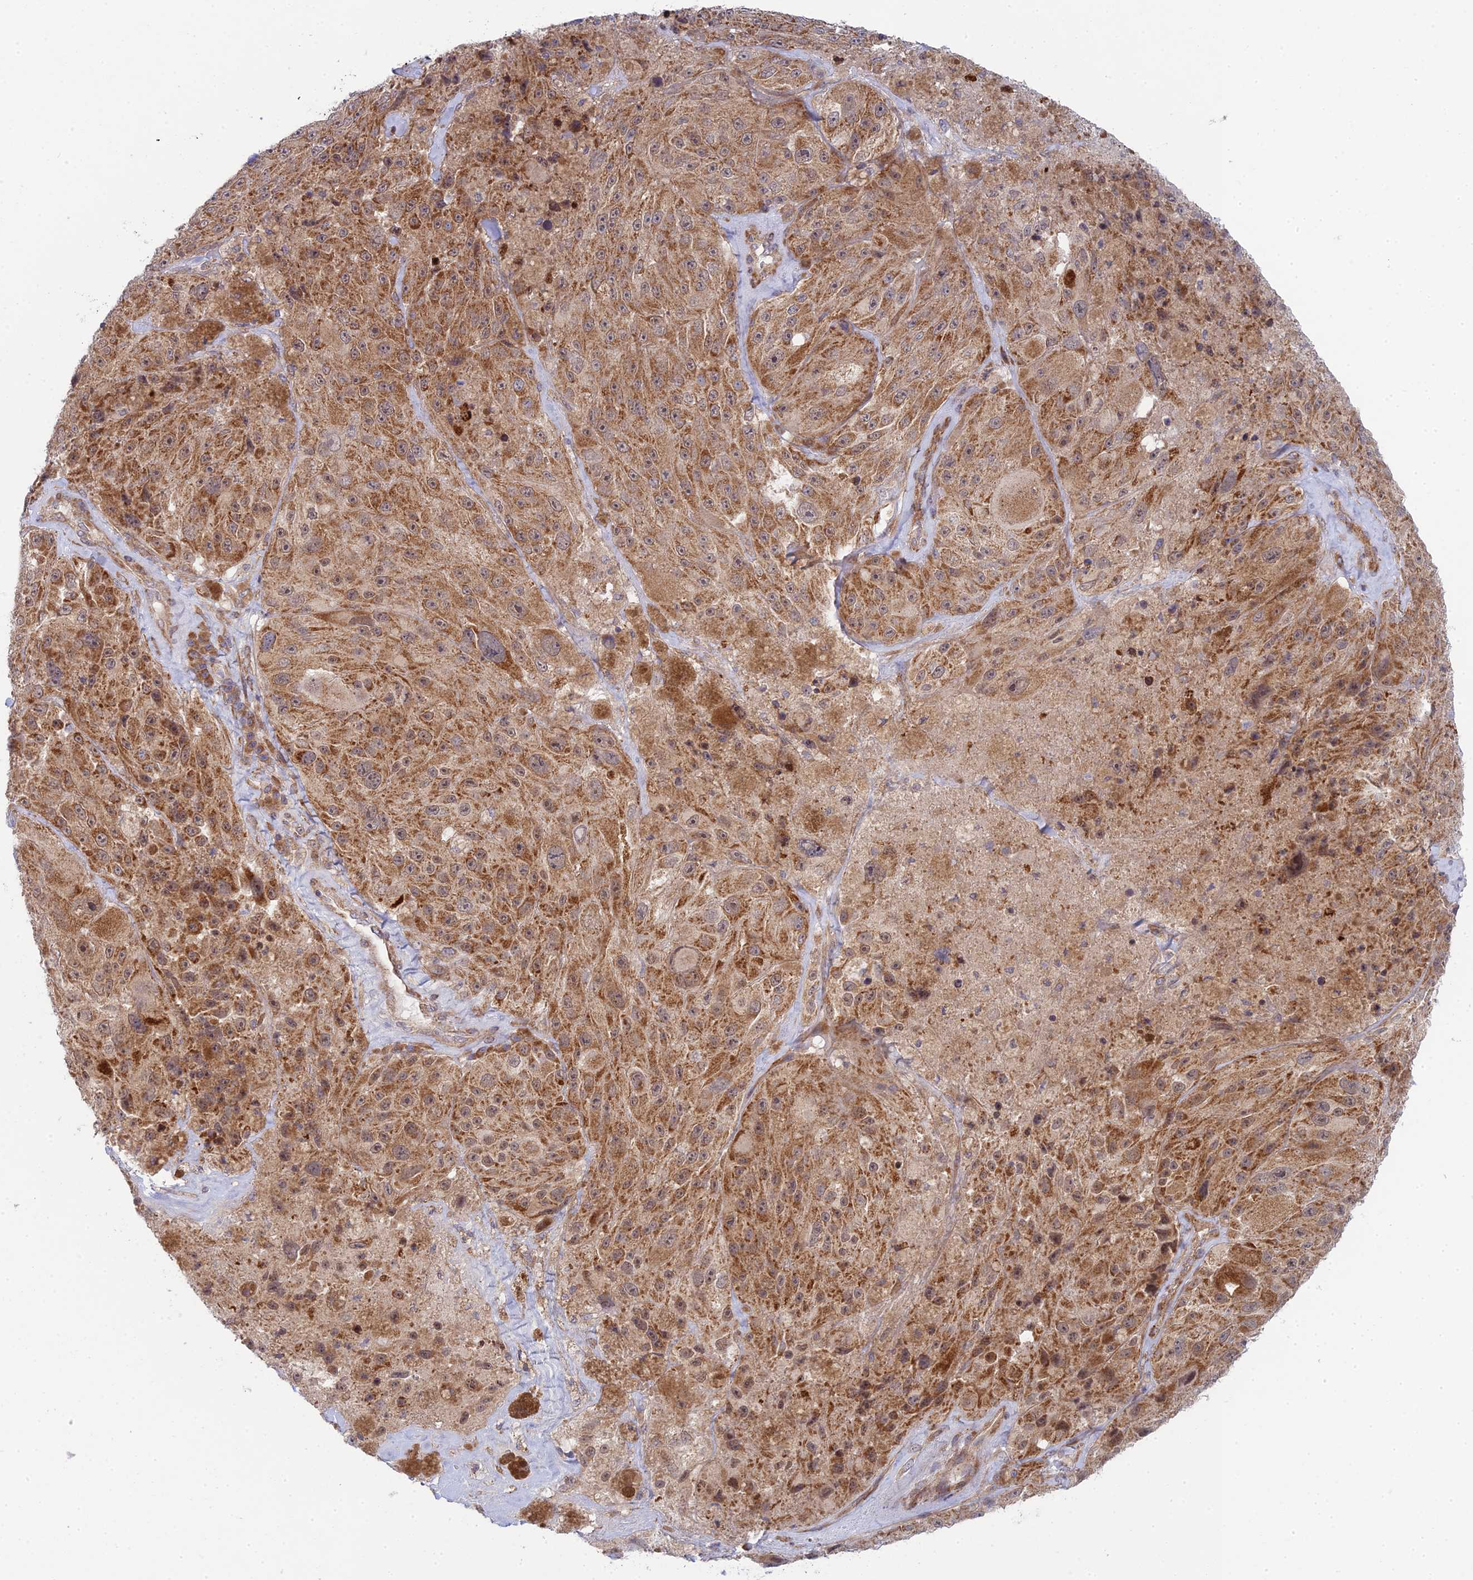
{"staining": {"intensity": "moderate", "quantity": ">75%", "location": "cytoplasmic/membranous"}, "tissue": "melanoma", "cell_type": "Tumor cells", "image_type": "cancer", "snomed": [{"axis": "morphology", "description": "Malignant melanoma, Metastatic site"}, {"axis": "topography", "description": "Lymph node"}], "caption": "The immunohistochemical stain highlights moderate cytoplasmic/membranous positivity in tumor cells of melanoma tissue. Immunohistochemistry stains the protein of interest in brown and the nuclei are stained blue.", "gene": "INCA1", "patient": {"sex": "male", "age": 62}}